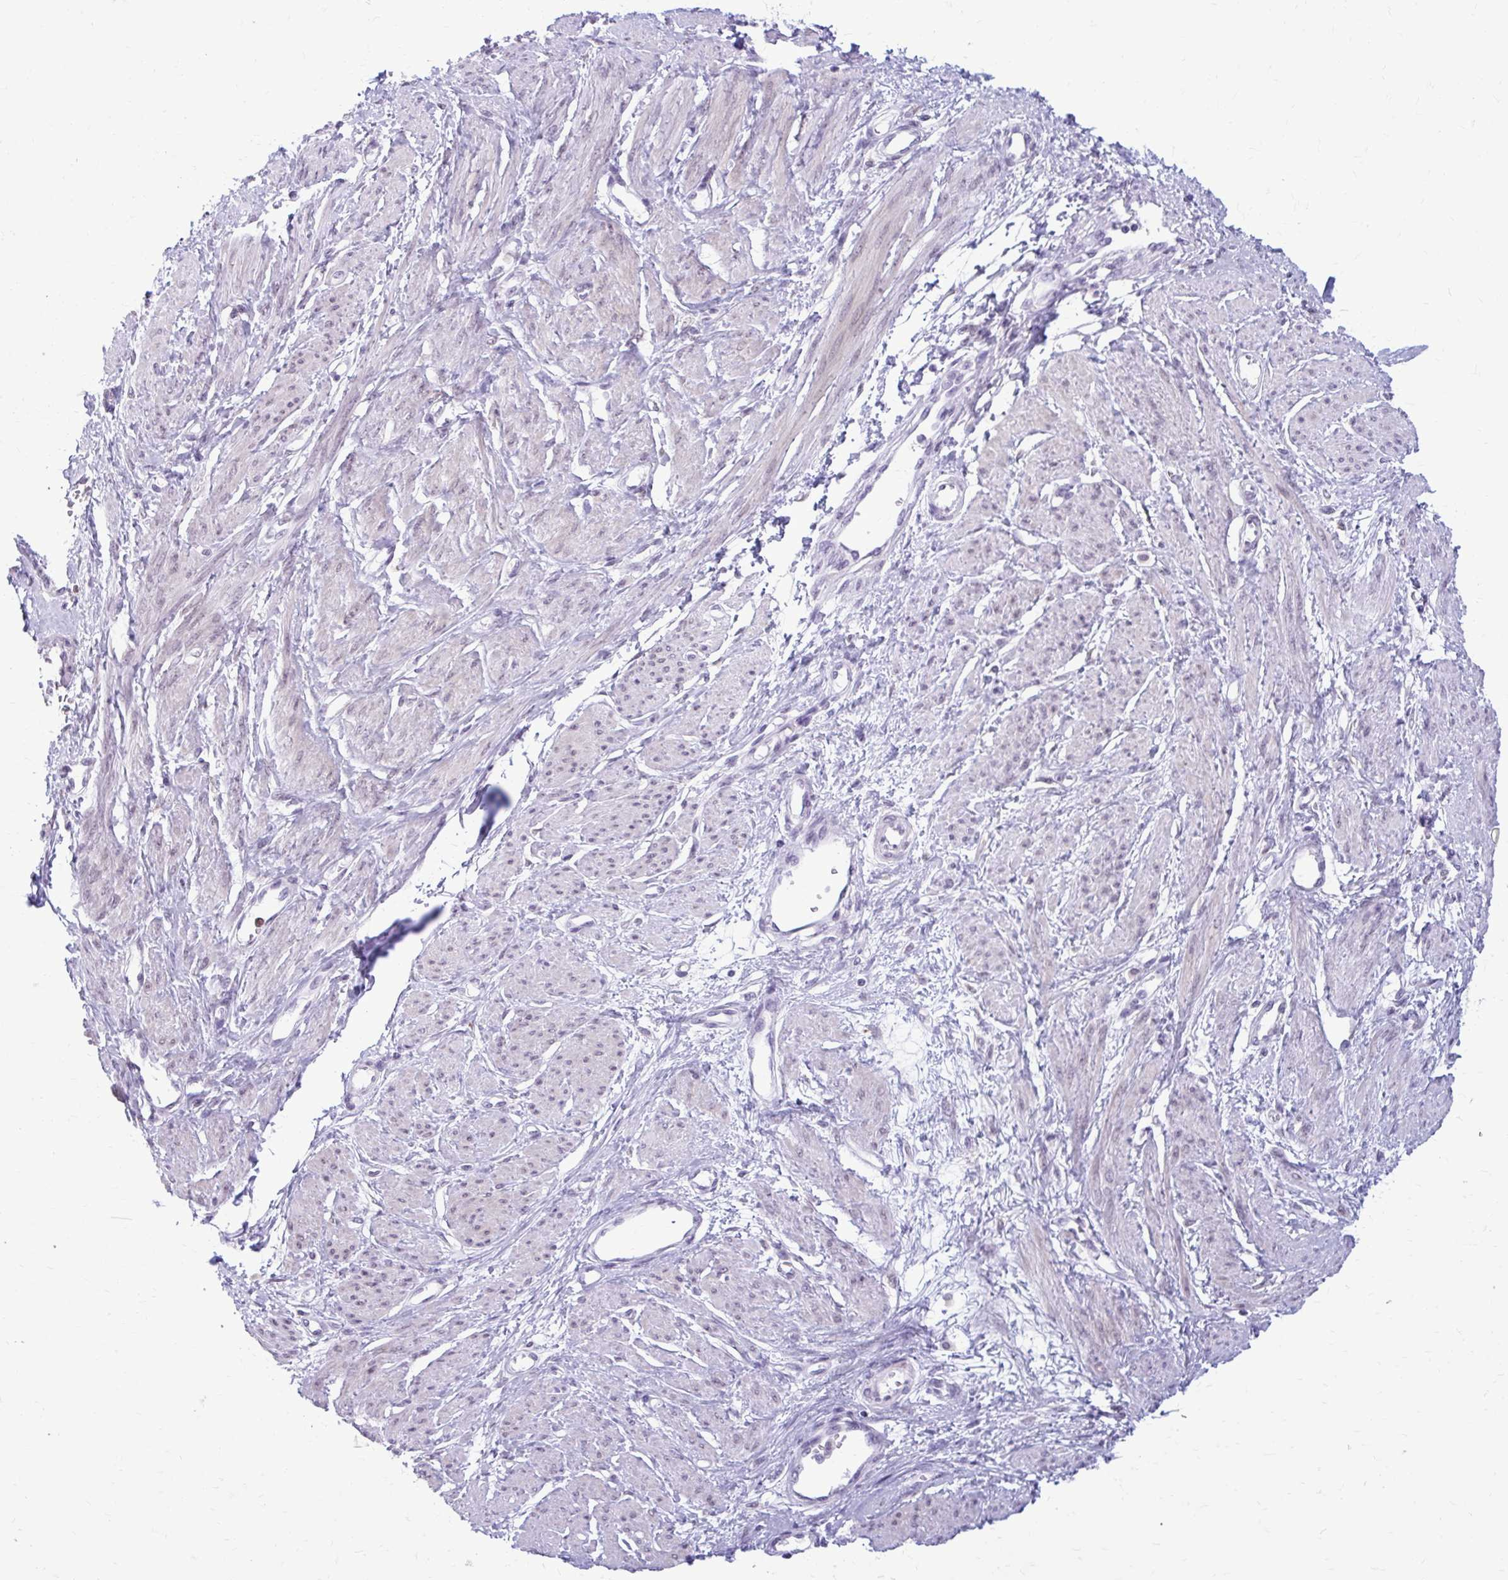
{"staining": {"intensity": "weak", "quantity": "25%-75%", "location": "nuclear"}, "tissue": "smooth muscle", "cell_type": "Smooth muscle cells", "image_type": "normal", "snomed": [{"axis": "morphology", "description": "Normal tissue, NOS"}, {"axis": "topography", "description": "Smooth muscle"}, {"axis": "topography", "description": "Uterus"}], "caption": "A photomicrograph of human smooth muscle stained for a protein exhibits weak nuclear brown staining in smooth muscle cells. (Brightfield microscopy of DAB IHC at high magnification).", "gene": "PROSER1", "patient": {"sex": "female", "age": 39}}